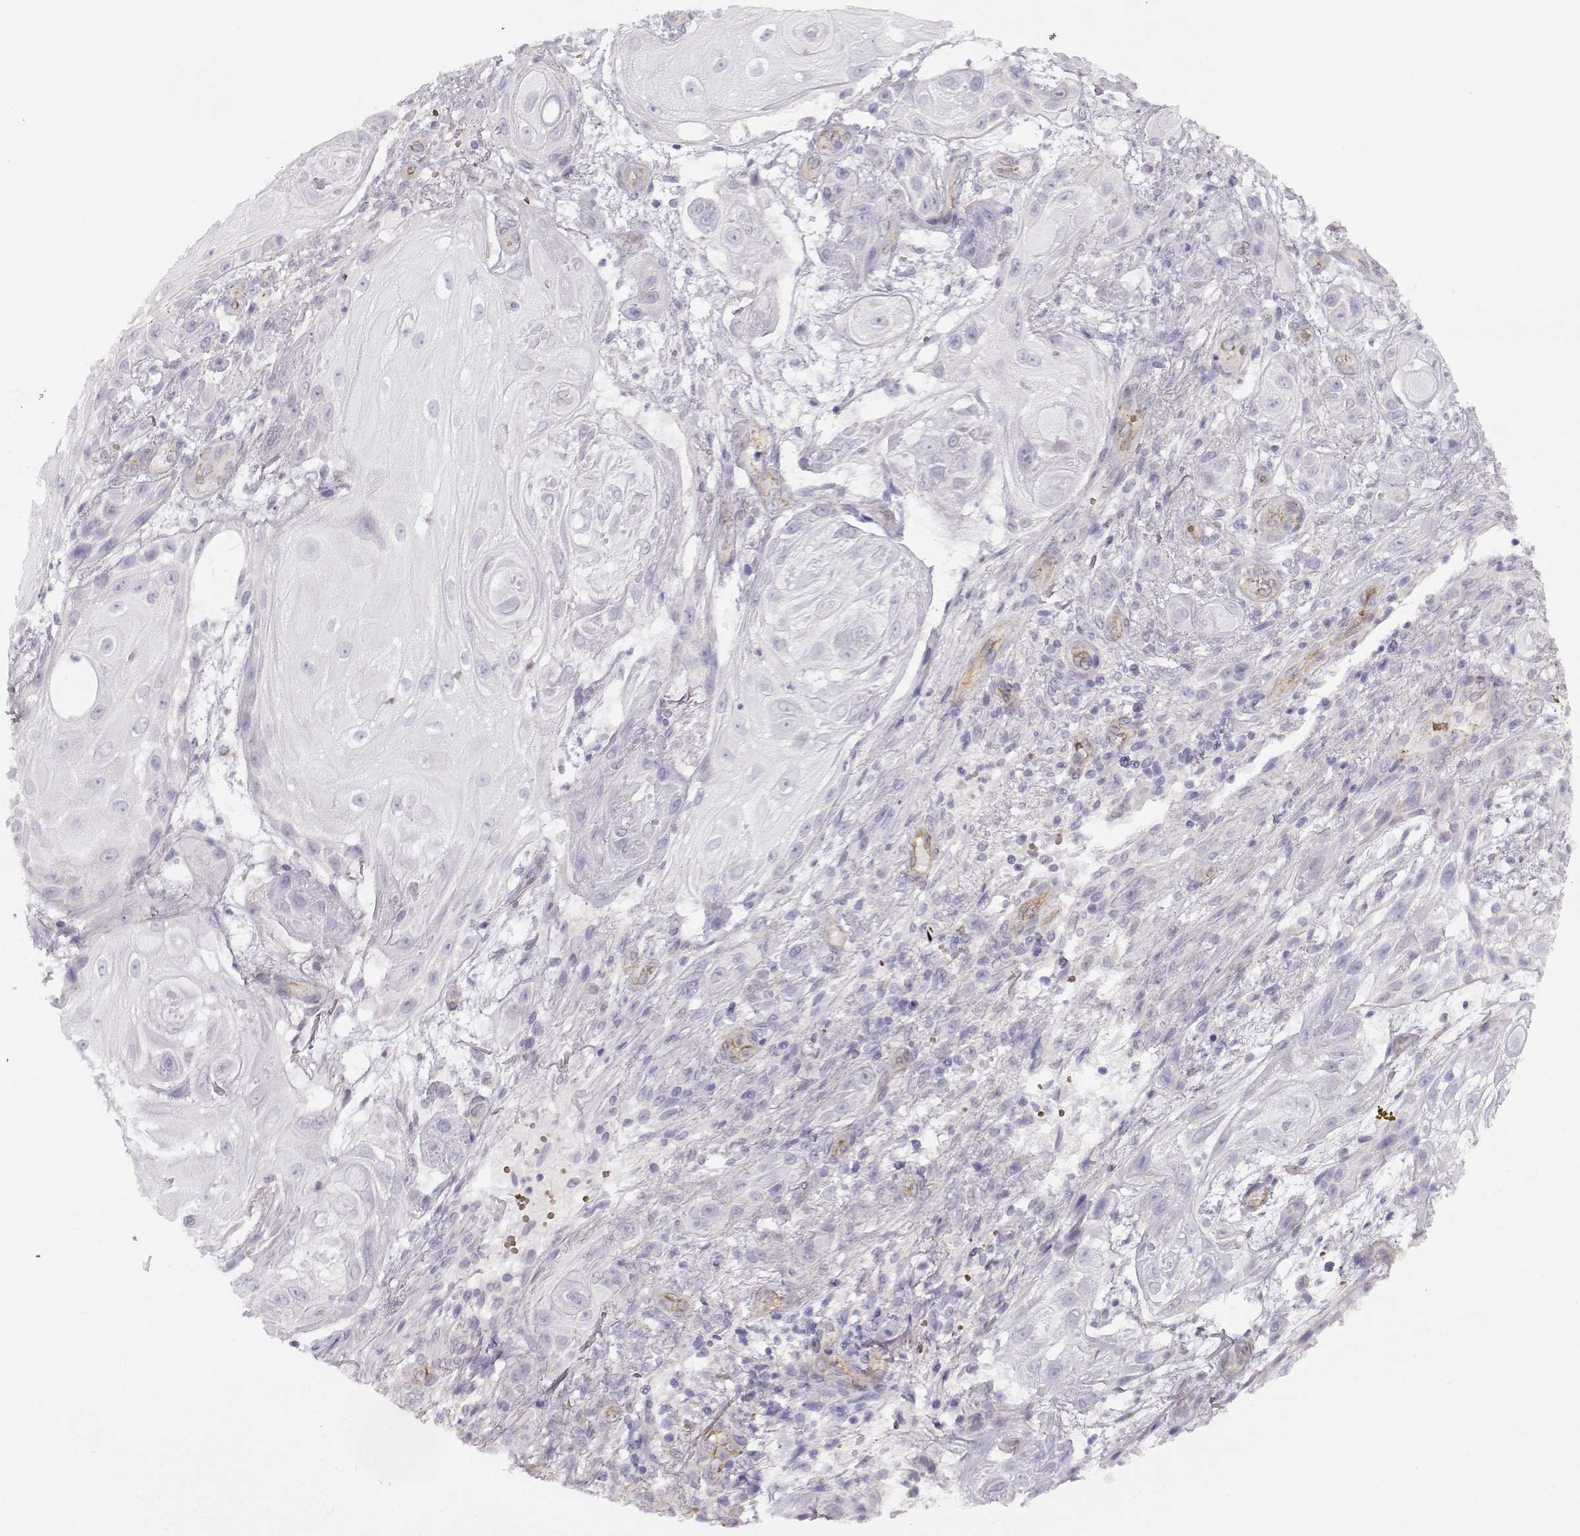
{"staining": {"intensity": "negative", "quantity": "none", "location": "none"}, "tissue": "skin cancer", "cell_type": "Tumor cells", "image_type": "cancer", "snomed": [{"axis": "morphology", "description": "Squamous cell carcinoma, NOS"}, {"axis": "topography", "description": "Skin"}], "caption": "The immunohistochemistry image has no significant expression in tumor cells of skin cancer tissue.", "gene": "MYO1A", "patient": {"sex": "male", "age": 62}}